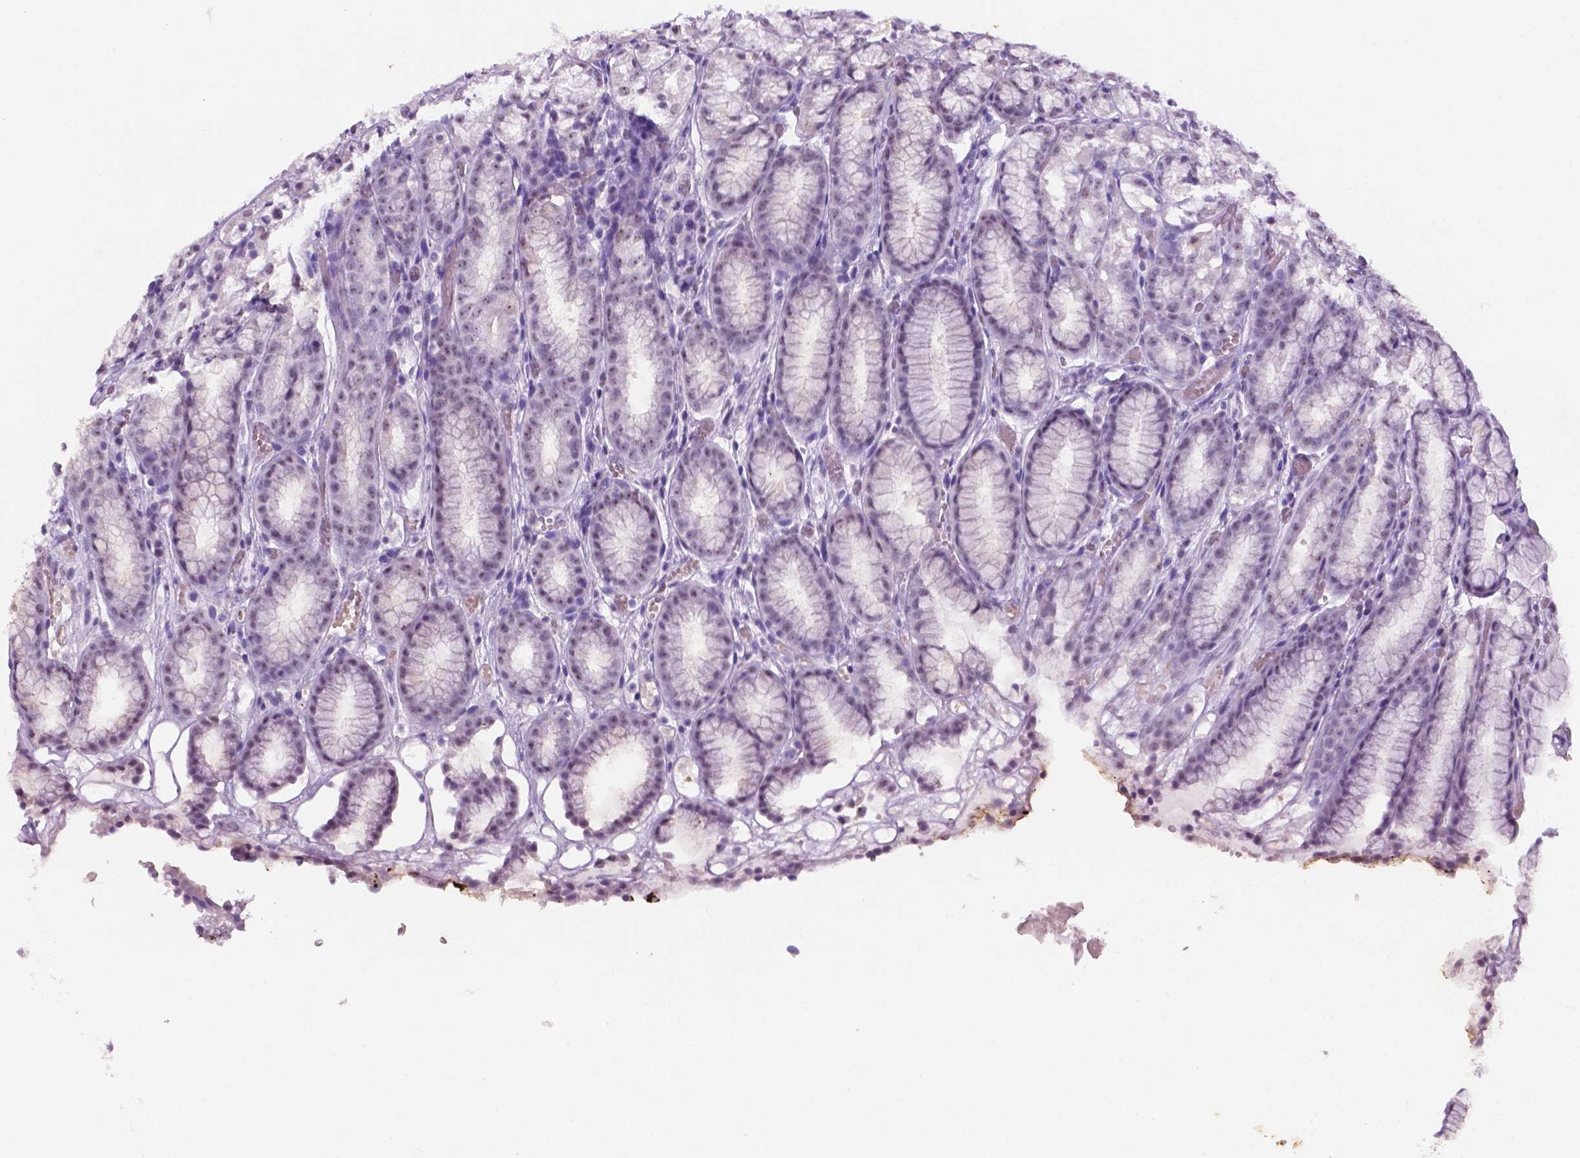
{"staining": {"intensity": "moderate", "quantity": "25%-75%", "location": "nuclear"}, "tissue": "stomach", "cell_type": "Glandular cells", "image_type": "normal", "snomed": [{"axis": "morphology", "description": "Normal tissue, NOS"}, {"axis": "topography", "description": "Stomach"}], "caption": "DAB (3,3'-diaminobenzidine) immunohistochemical staining of benign stomach displays moderate nuclear protein expression in about 25%-75% of glandular cells.", "gene": "C18orf21", "patient": {"sex": "male", "age": 70}}